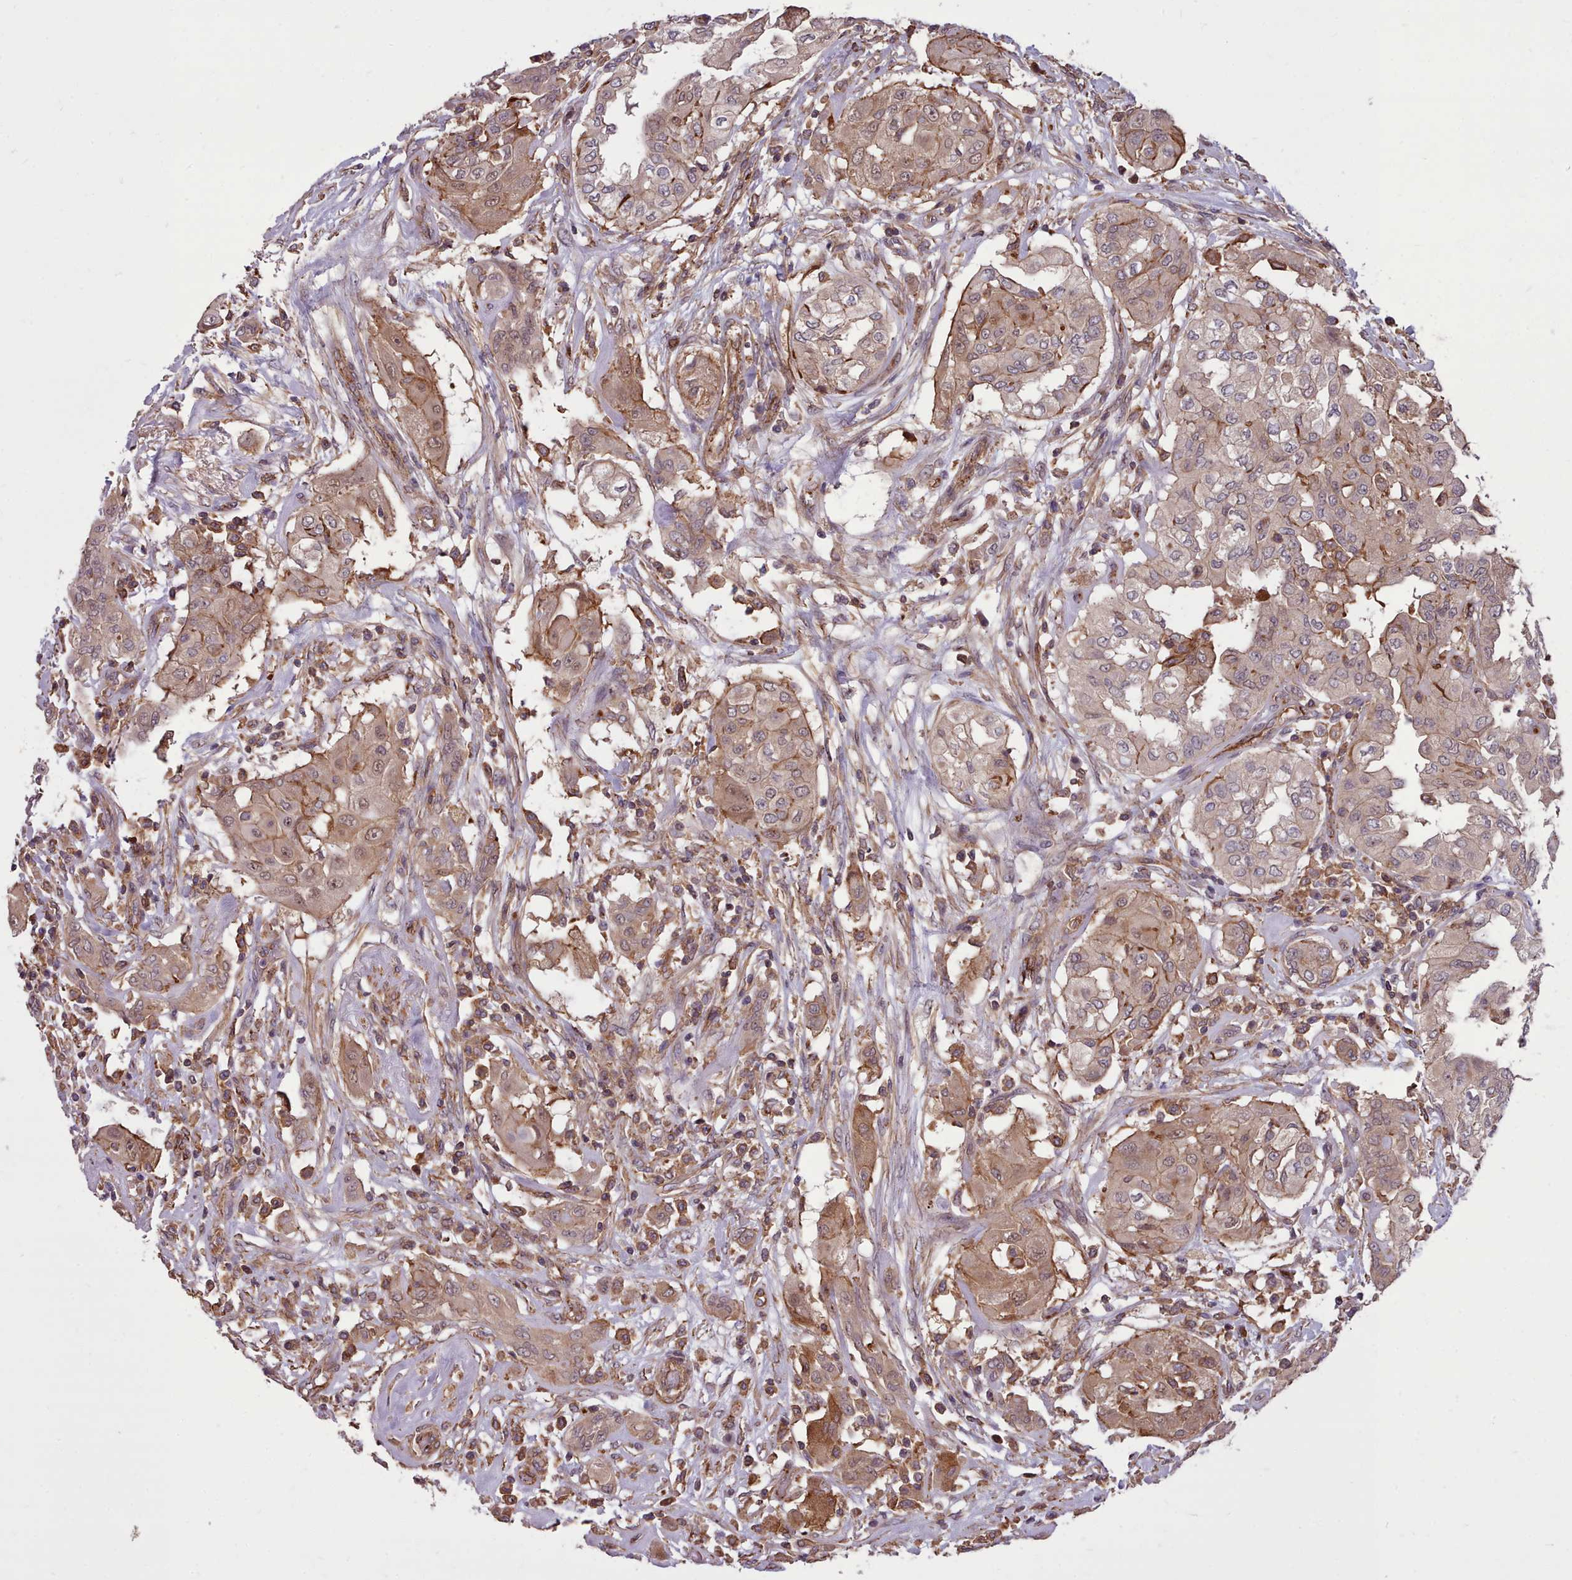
{"staining": {"intensity": "moderate", "quantity": ">75%", "location": "cytoplasmic/membranous"}, "tissue": "thyroid cancer", "cell_type": "Tumor cells", "image_type": "cancer", "snomed": [{"axis": "morphology", "description": "Papillary adenocarcinoma, NOS"}, {"axis": "topography", "description": "Thyroid gland"}], "caption": "Thyroid papillary adenocarcinoma was stained to show a protein in brown. There is medium levels of moderate cytoplasmic/membranous expression in about >75% of tumor cells.", "gene": "STUB1", "patient": {"sex": "female", "age": 59}}